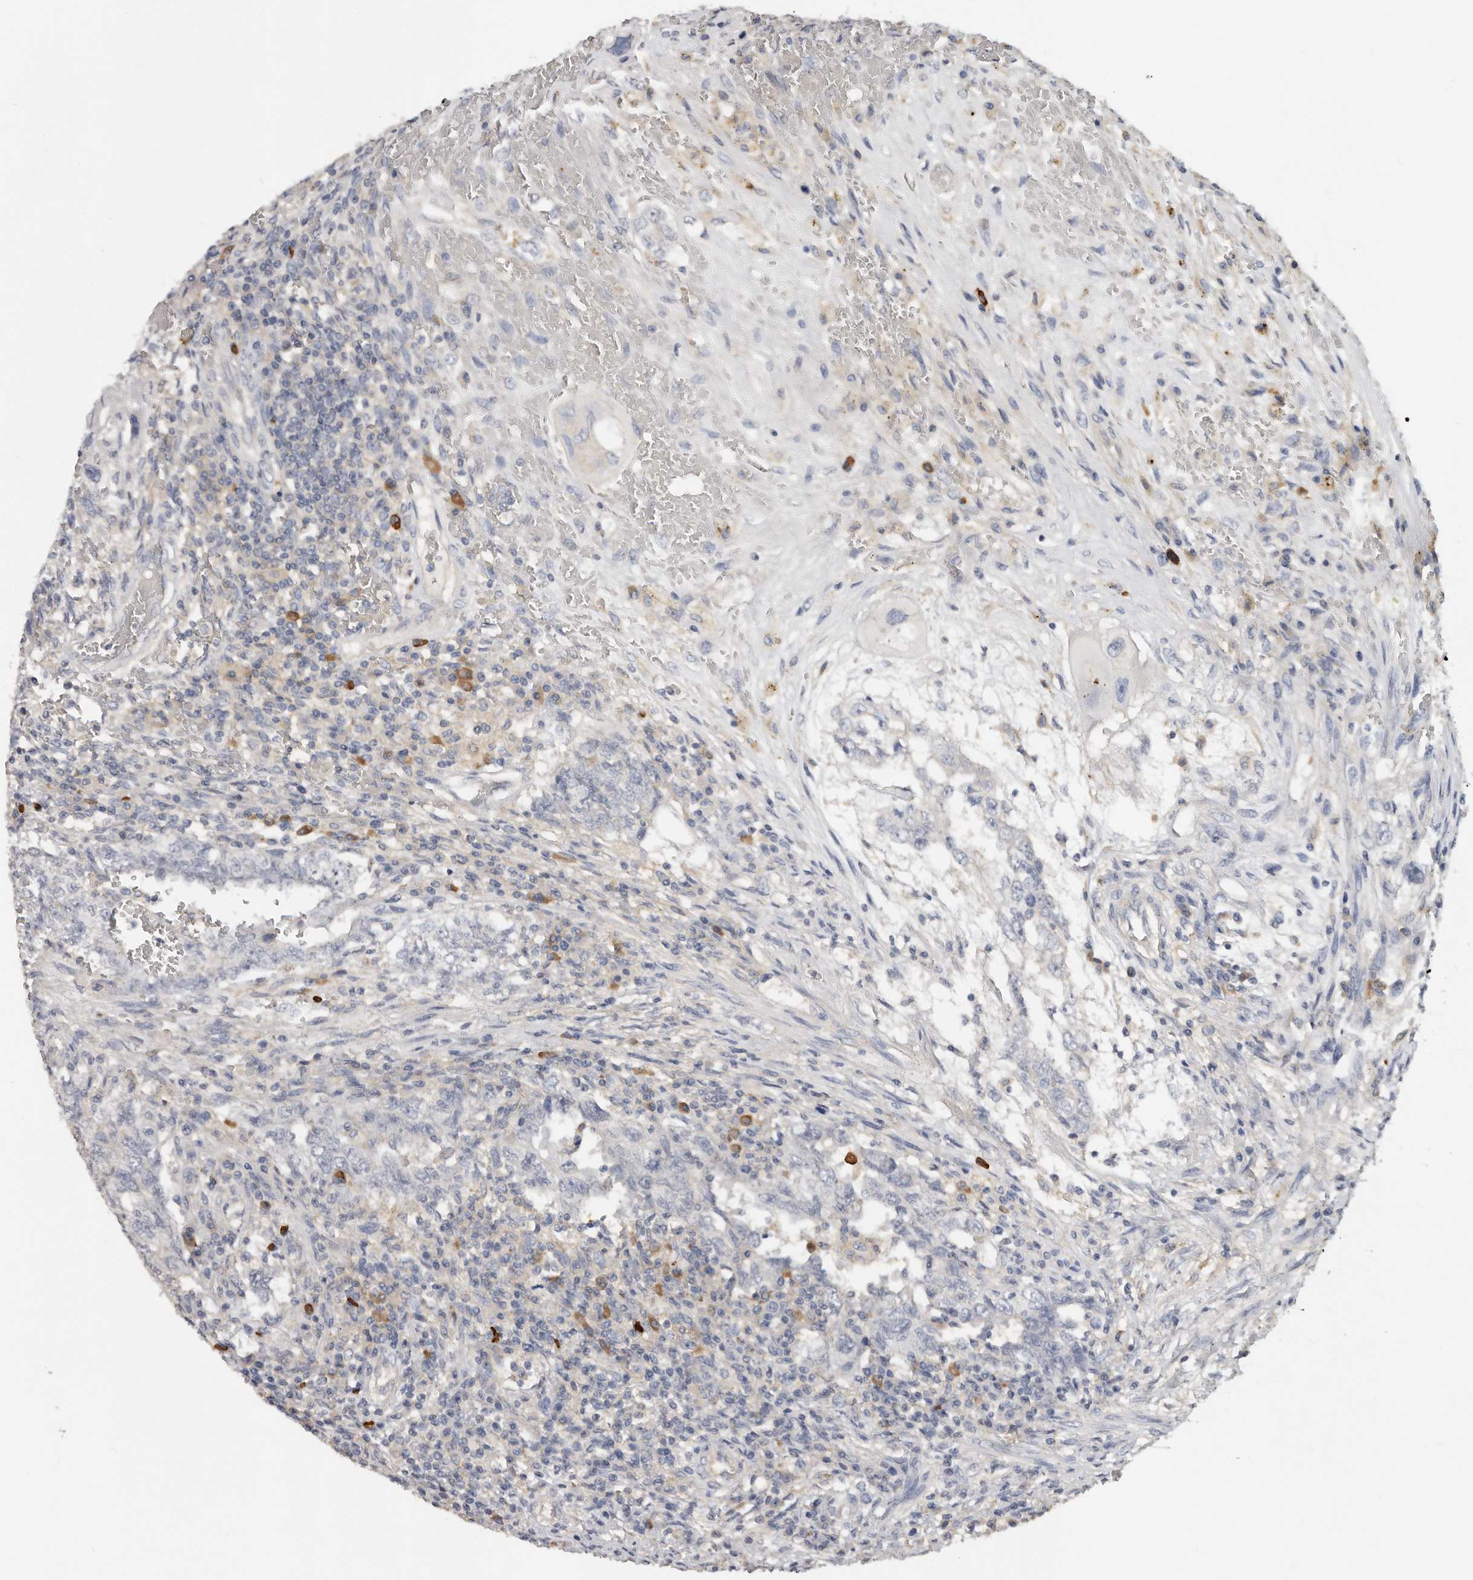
{"staining": {"intensity": "negative", "quantity": "none", "location": "none"}, "tissue": "testis cancer", "cell_type": "Tumor cells", "image_type": "cancer", "snomed": [{"axis": "morphology", "description": "Carcinoma, Embryonal, NOS"}, {"axis": "topography", "description": "Testis"}], "caption": "Human embryonal carcinoma (testis) stained for a protein using immunohistochemistry (IHC) demonstrates no expression in tumor cells.", "gene": "WDTC1", "patient": {"sex": "male", "age": 26}}